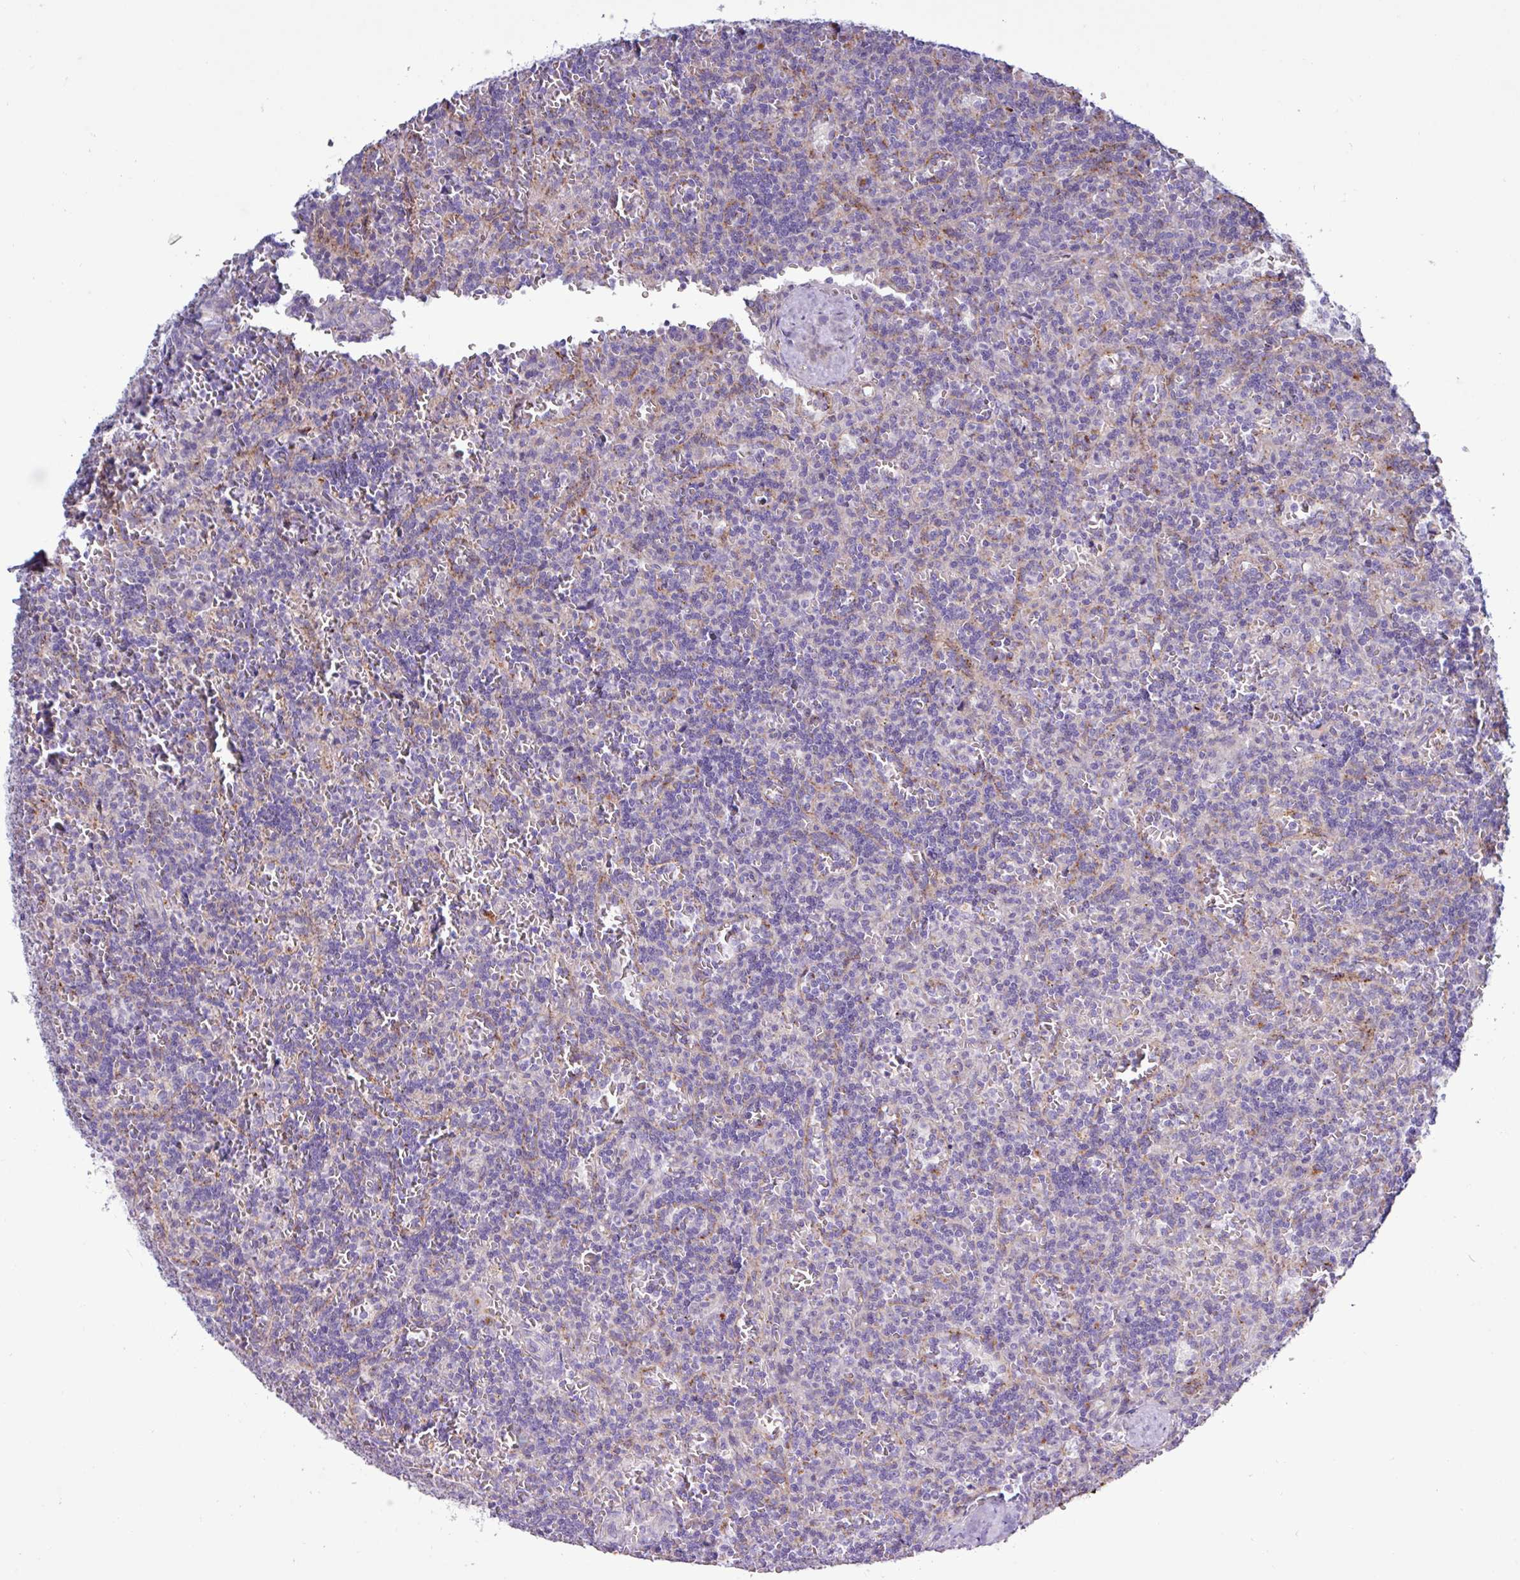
{"staining": {"intensity": "negative", "quantity": "none", "location": "none"}, "tissue": "lymphoma", "cell_type": "Tumor cells", "image_type": "cancer", "snomed": [{"axis": "morphology", "description": "Malignant lymphoma, non-Hodgkin's type, Low grade"}, {"axis": "topography", "description": "Spleen"}], "caption": "An IHC photomicrograph of lymphoma is shown. There is no staining in tumor cells of lymphoma.", "gene": "AMIGO2", "patient": {"sex": "male", "age": 73}}